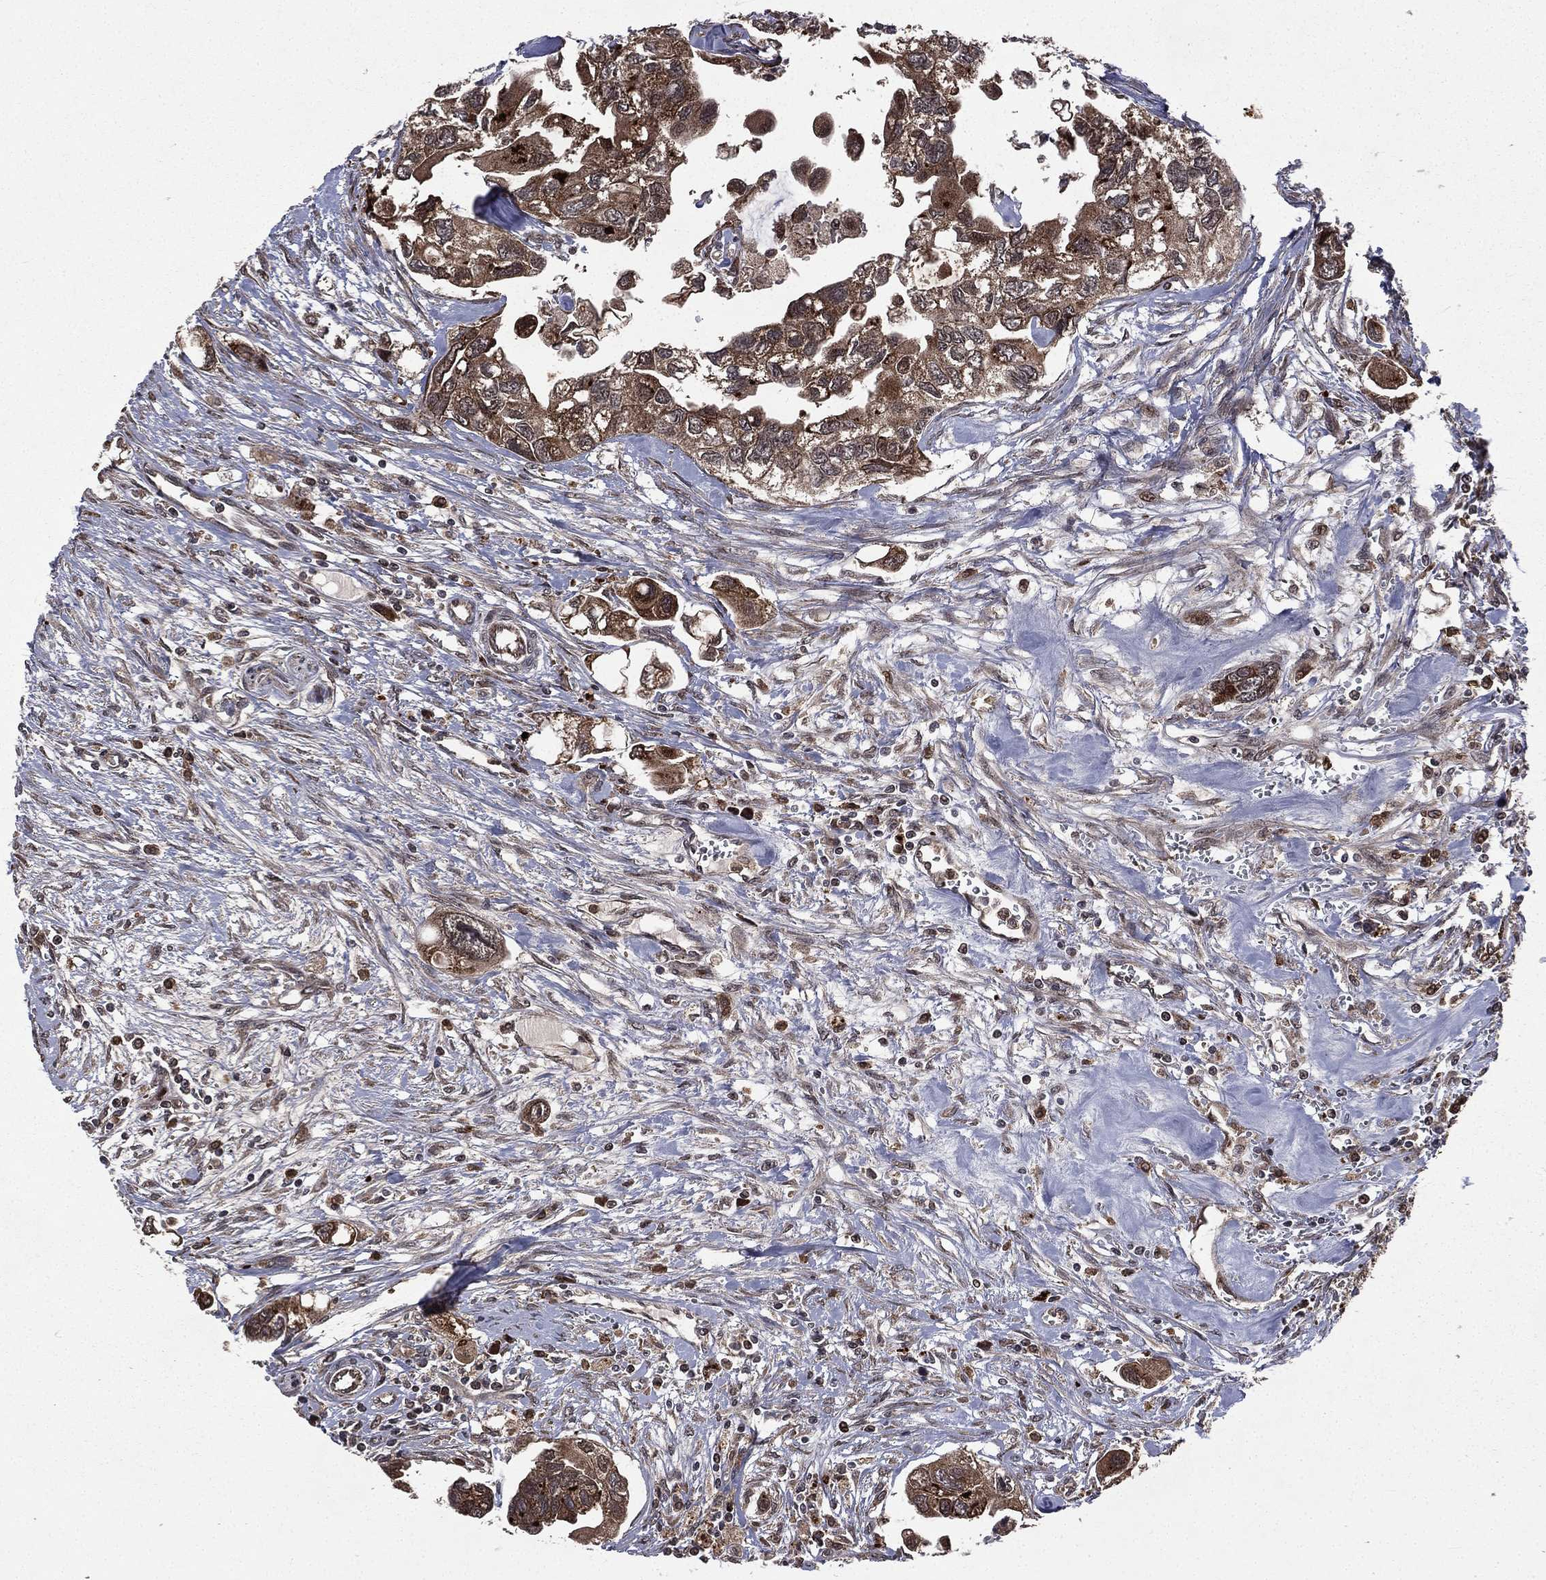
{"staining": {"intensity": "moderate", "quantity": ">75%", "location": "cytoplasmic/membranous"}, "tissue": "urothelial cancer", "cell_type": "Tumor cells", "image_type": "cancer", "snomed": [{"axis": "morphology", "description": "Urothelial carcinoma, High grade"}, {"axis": "topography", "description": "Urinary bladder"}], "caption": "Protein staining of urothelial cancer tissue exhibits moderate cytoplasmic/membranous staining in about >75% of tumor cells. The staining is performed using DAB brown chromogen to label protein expression. The nuclei are counter-stained blue using hematoxylin.", "gene": "LENG8", "patient": {"sex": "male", "age": 59}}